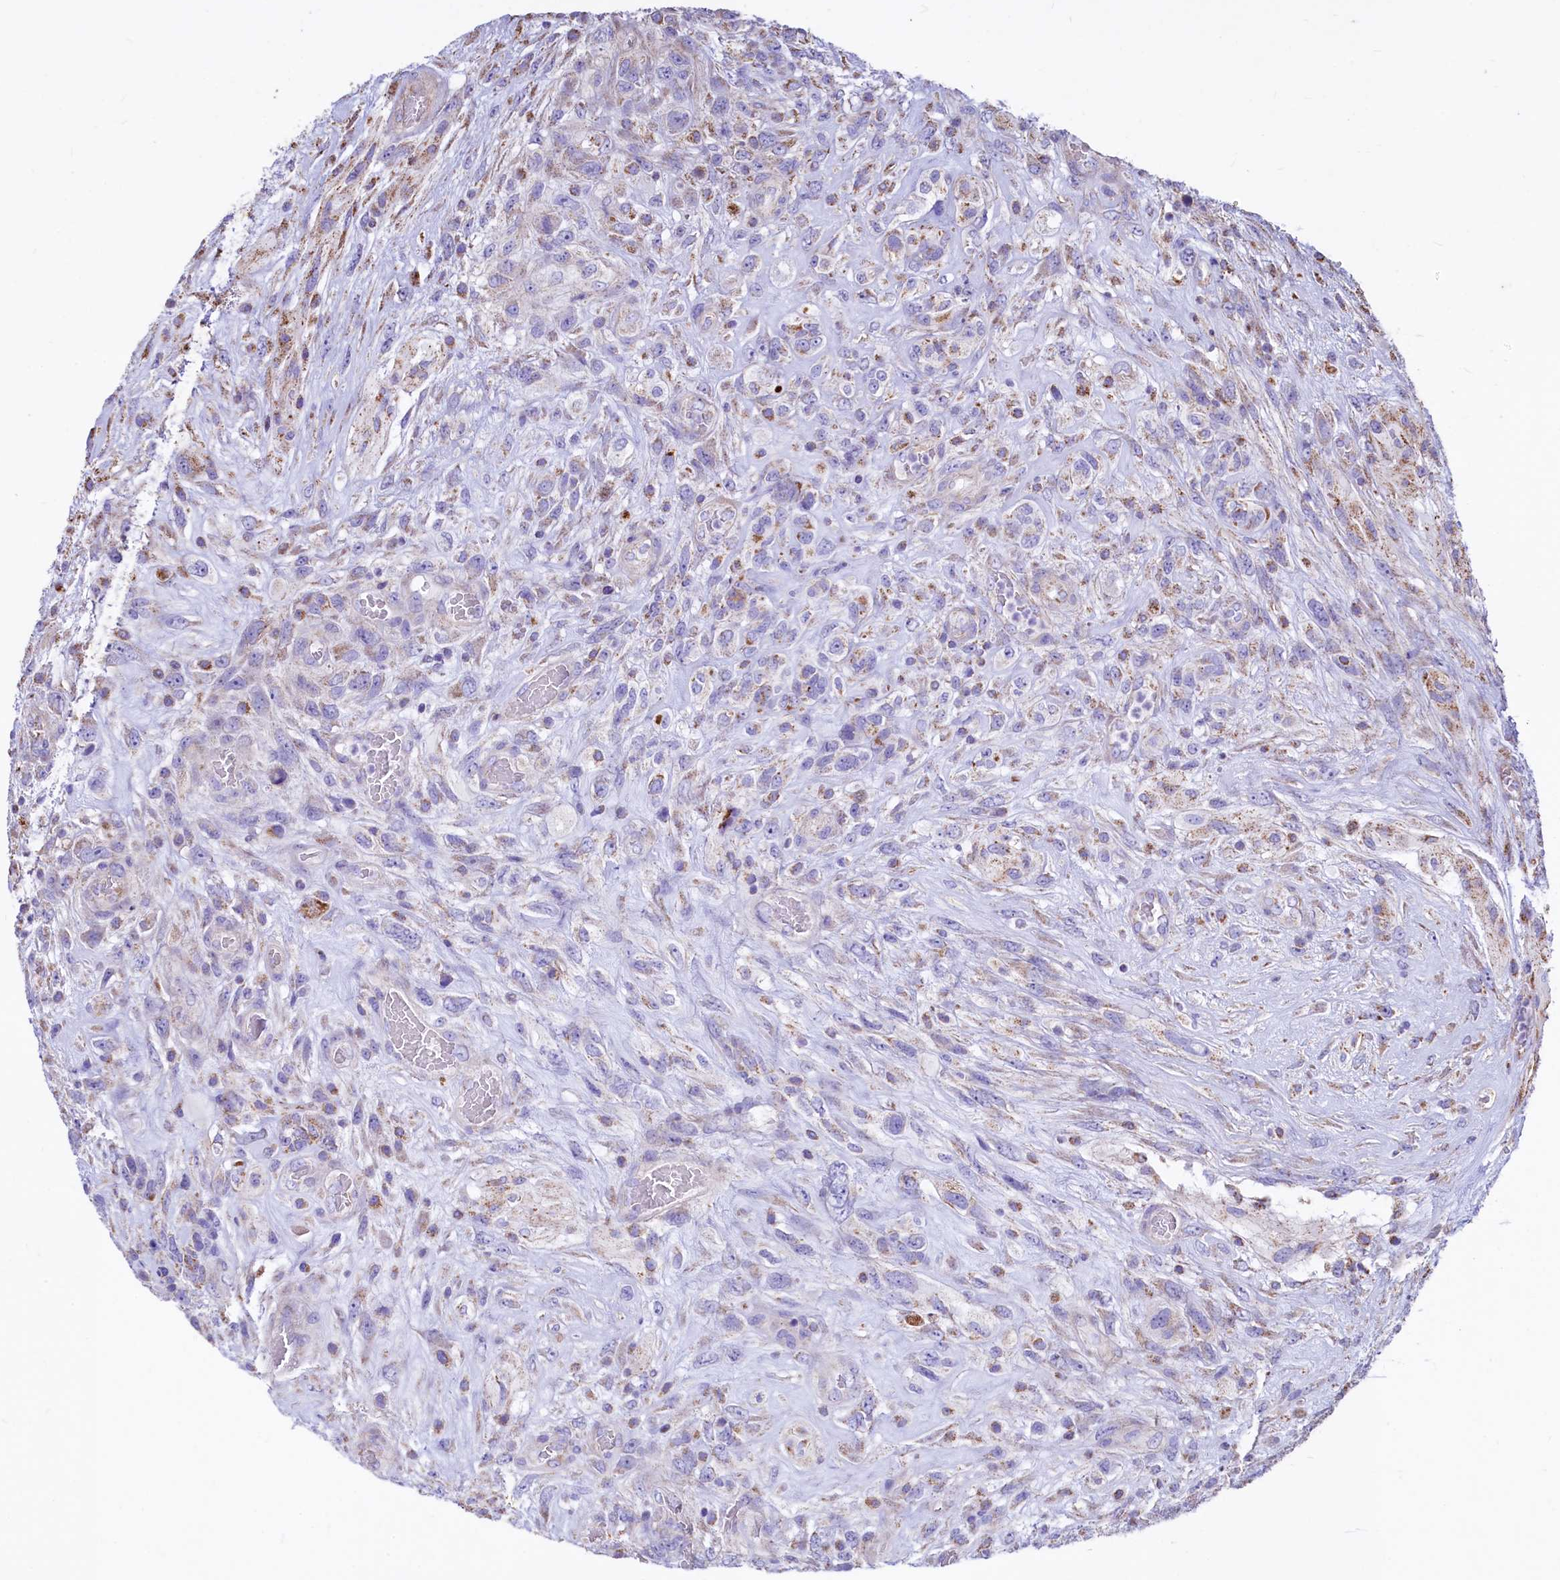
{"staining": {"intensity": "negative", "quantity": "none", "location": "none"}, "tissue": "glioma", "cell_type": "Tumor cells", "image_type": "cancer", "snomed": [{"axis": "morphology", "description": "Glioma, malignant, High grade"}, {"axis": "topography", "description": "Brain"}], "caption": "This is a micrograph of immunohistochemistry (IHC) staining of high-grade glioma (malignant), which shows no positivity in tumor cells.", "gene": "VWCE", "patient": {"sex": "male", "age": 61}}